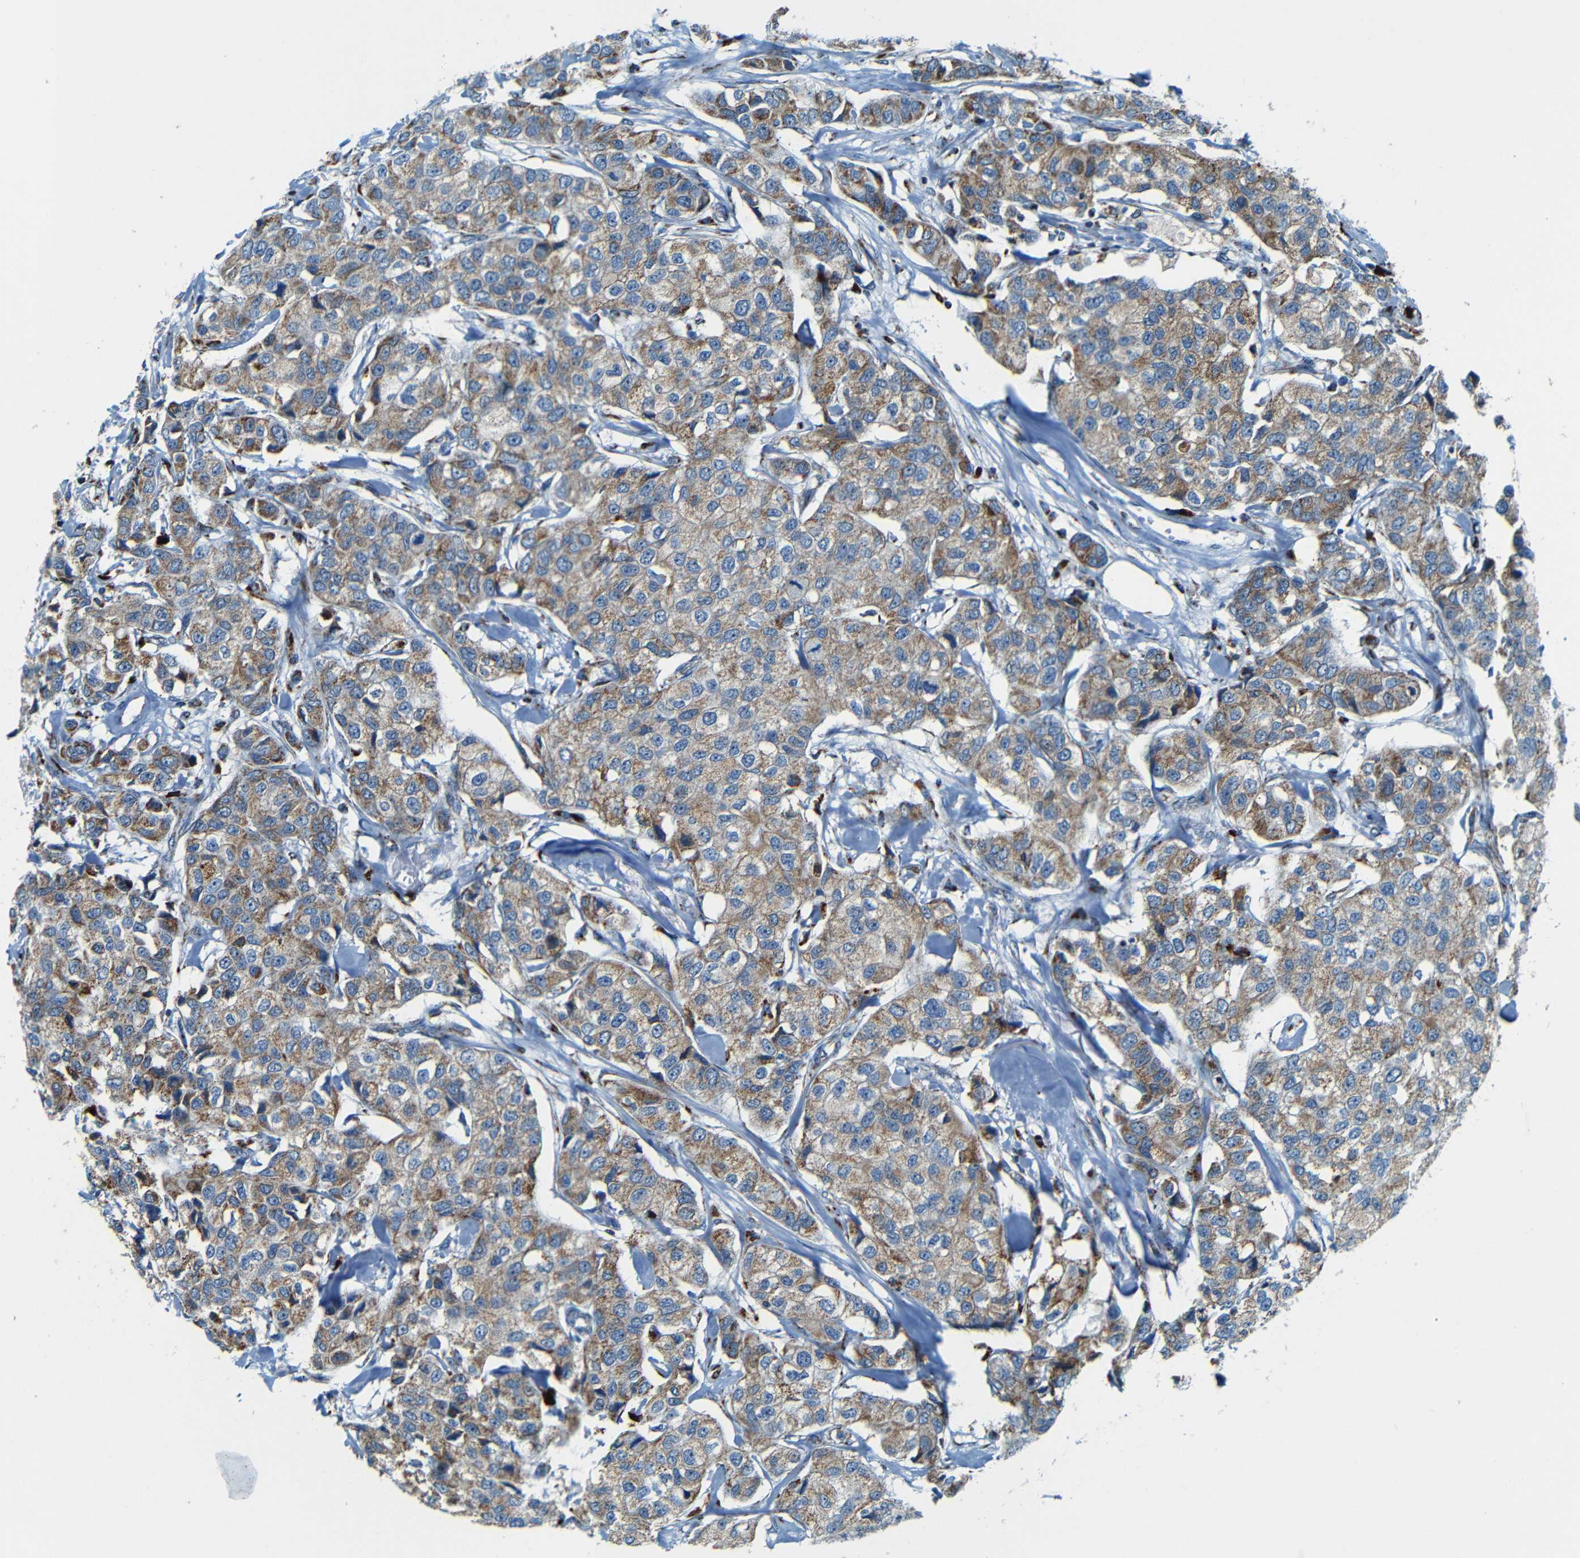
{"staining": {"intensity": "moderate", "quantity": ">75%", "location": "cytoplasmic/membranous"}, "tissue": "breast cancer", "cell_type": "Tumor cells", "image_type": "cancer", "snomed": [{"axis": "morphology", "description": "Duct carcinoma"}, {"axis": "topography", "description": "Breast"}], "caption": "Approximately >75% of tumor cells in human breast cancer reveal moderate cytoplasmic/membranous protein positivity as visualized by brown immunohistochemical staining.", "gene": "WSCD2", "patient": {"sex": "female", "age": 80}}